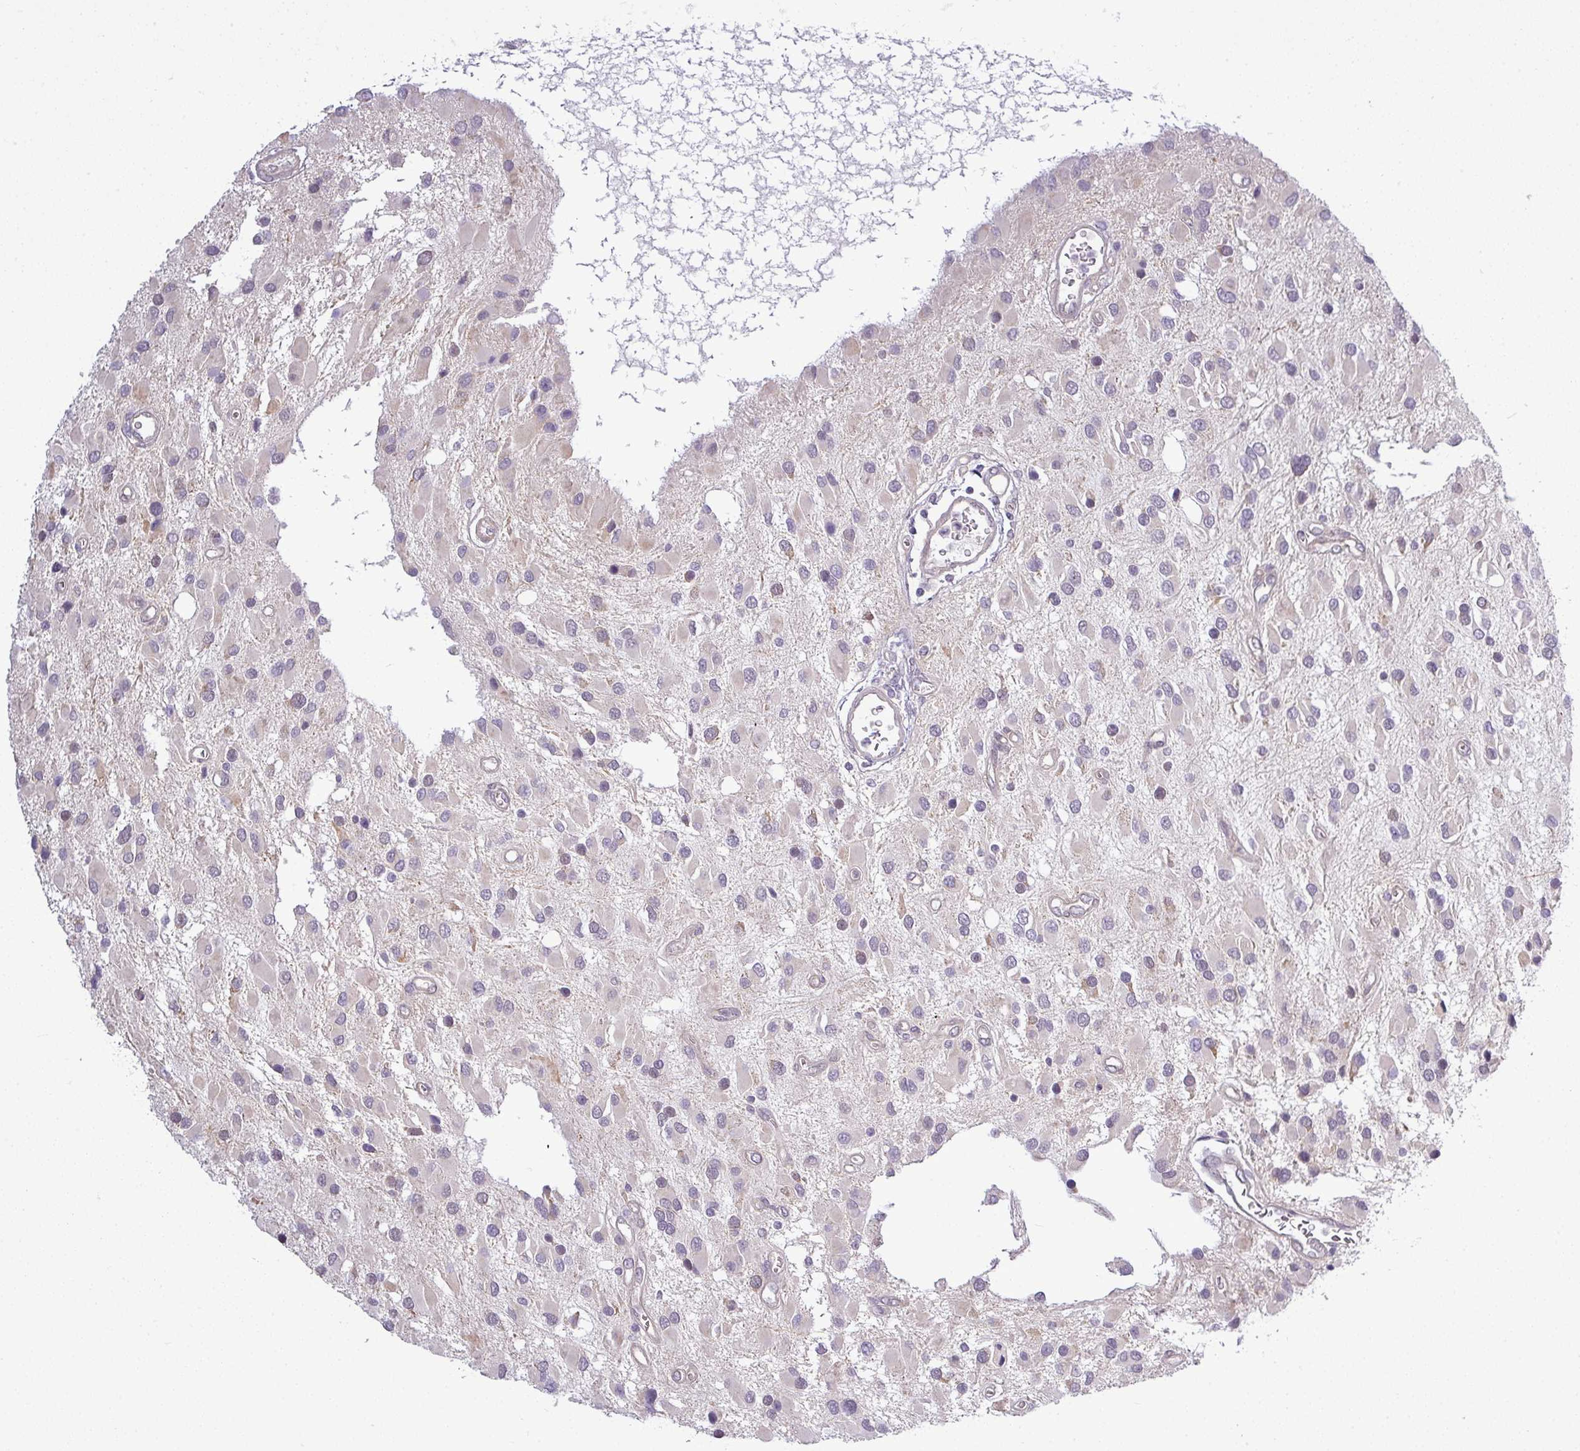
{"staining": {"intensity": "weak", "quantity": "<25%", "location": "cytoplasmic/membranous"}, "tissue": "glioma", "cell_type": "Tumor cells", "image_type": "cancer", "snomed": [{"axis": "morphology", "description": "Glioma, malignant, High grade"}, {"axis": "topography", "description": "Brain"}], "caption": "Immunohistochemical staining of human glioma shows no significant positivity in tumor cells.", "gene": "ZNF217", "patient": {"sex": "male", "age": 53}}